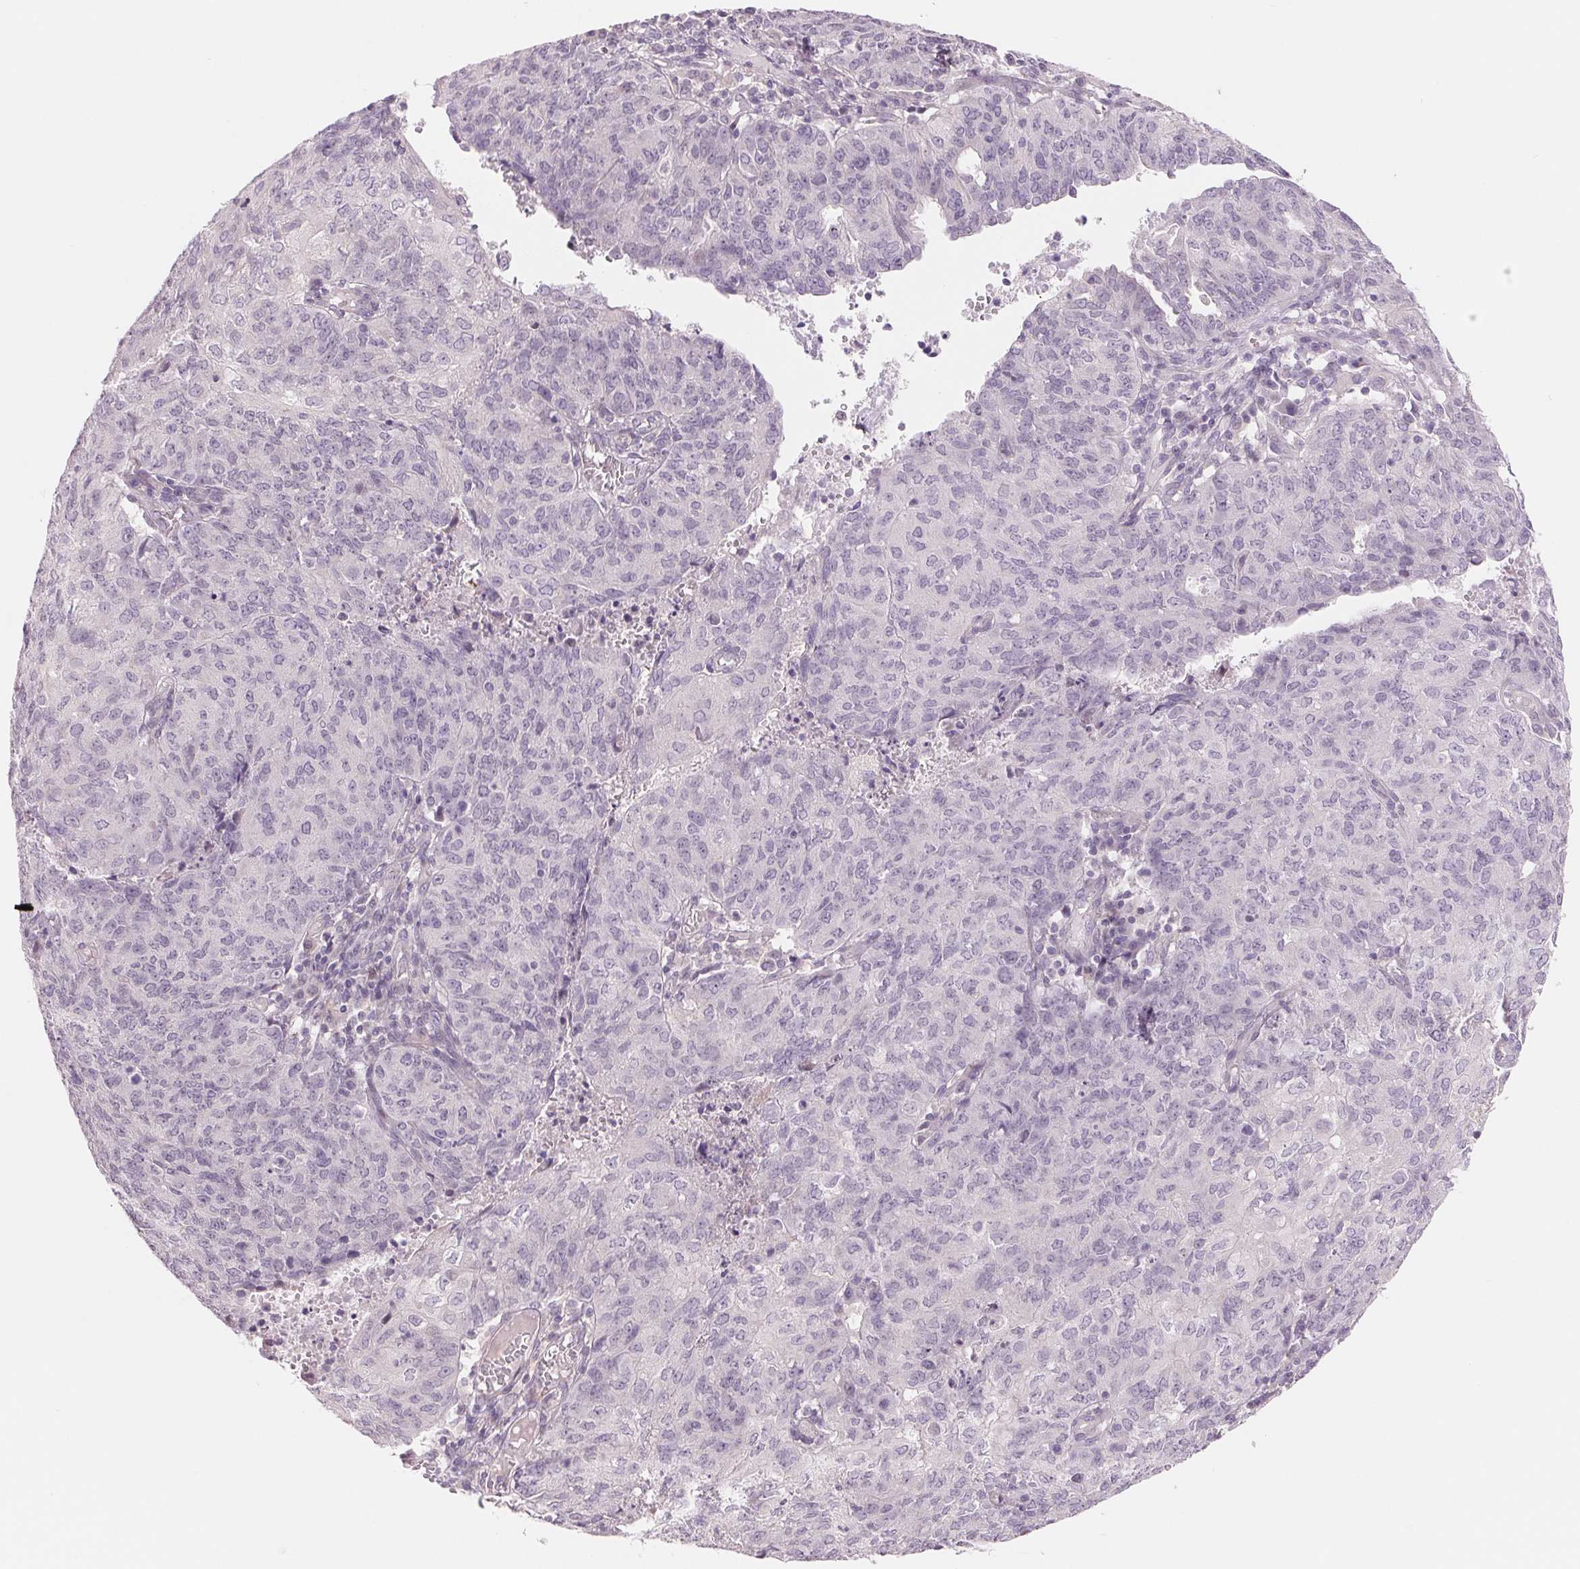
{"staining": {"intensity": "negative", "quantity": "none", "location": "none"}, "tissue": "endometrial cancer", "cell_type": "Tumor cells", "image_type": "cancer", "snomed": [{"axis": "morphology", "description": "Adenocarcinoma, NOS"}, {"axis": "topography", "description": "Endometrium"}], "caption": "Tumor cells show no significant expression in adenocarcinoma (endometrial). (DAB IHC, high magnification).", "gene": "CCDC168", "patient": {"sex": "female", "age": 82}}